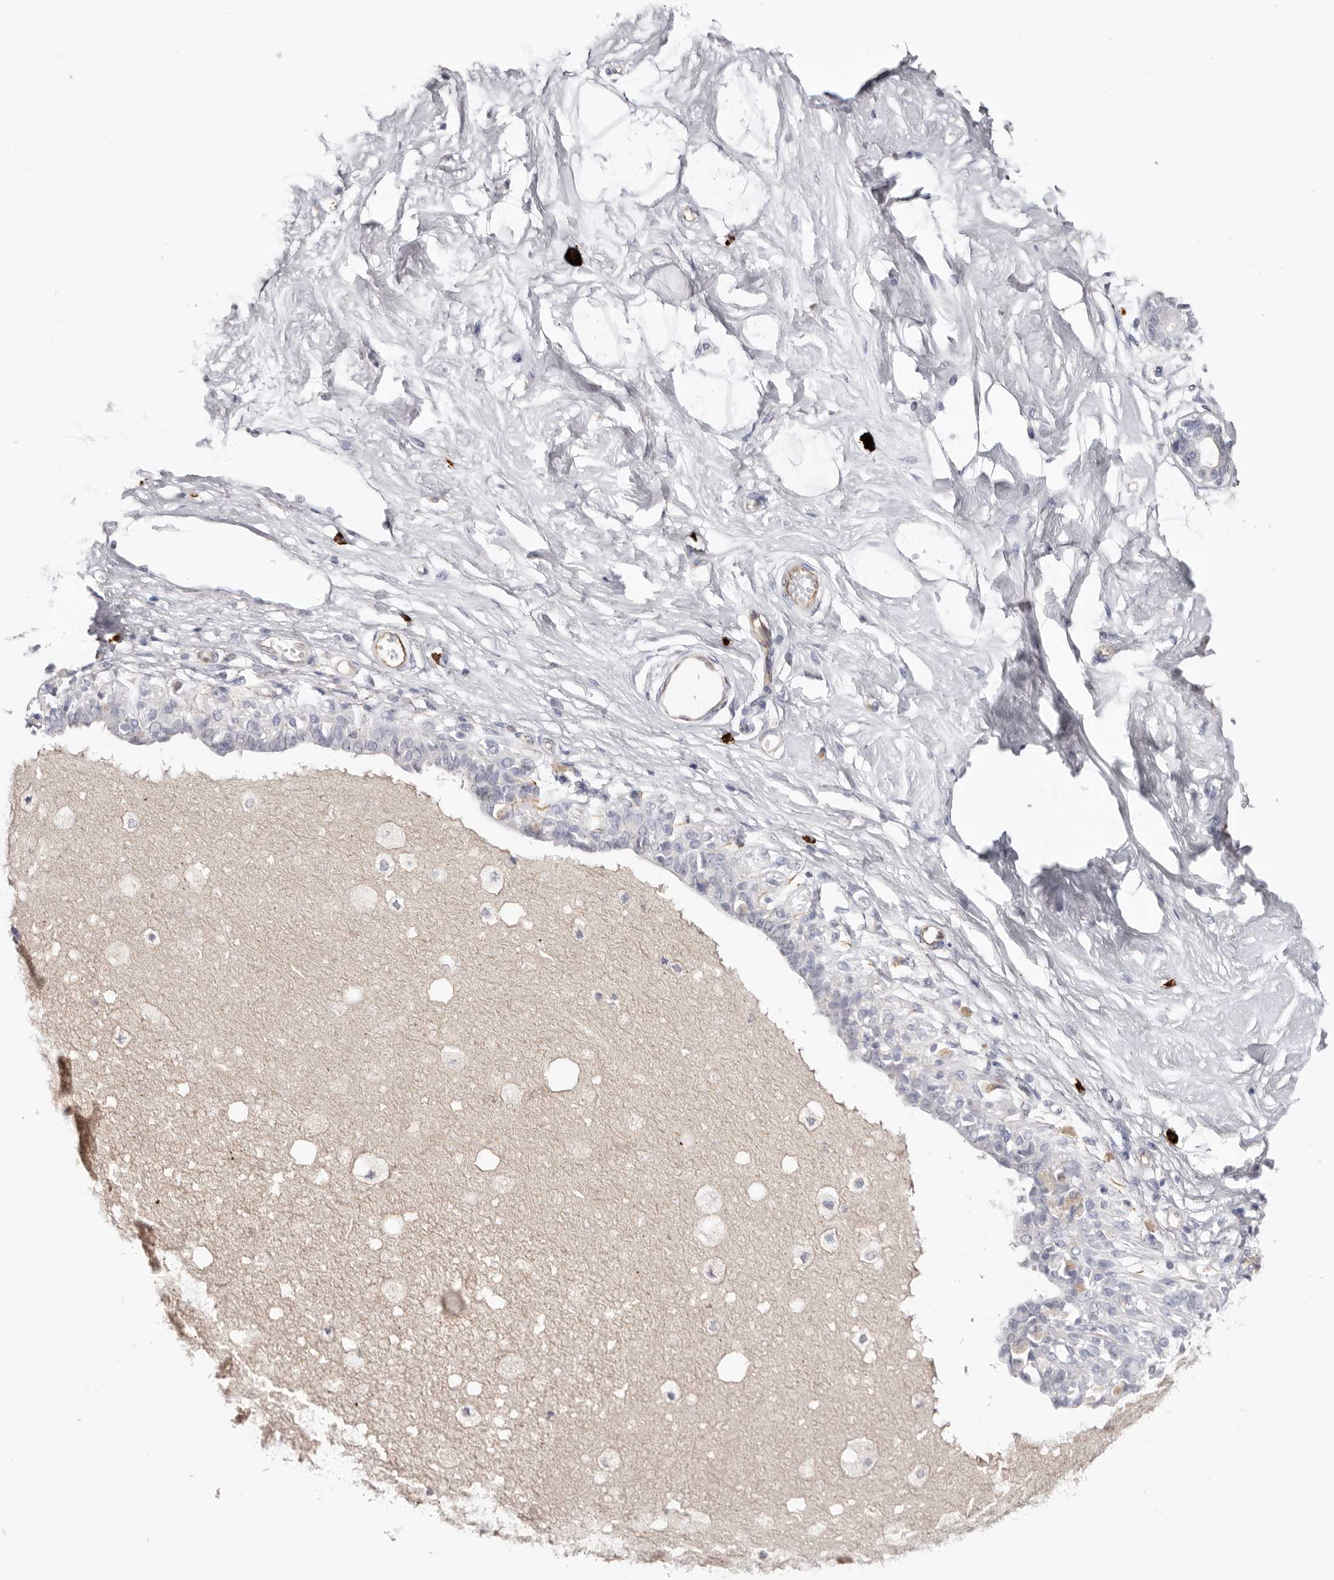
{"staining": {"intensity": "negative", "quantity": "none", "location": "none"}, "tissue": "breast", "cell_type": "Adipocytes", "image_type": "normal", "snomed": [{"axis": "morphology", "description": "Normal tissue, NOS"}, {"axis": "topography", "description": "Breast"}], "caption": "DAB immunohistochemical staining of benign human breast reveals no significant expression in adipocytes.", "gene": "PKDCC", "patient": {"sex": "female", "age": 45}}